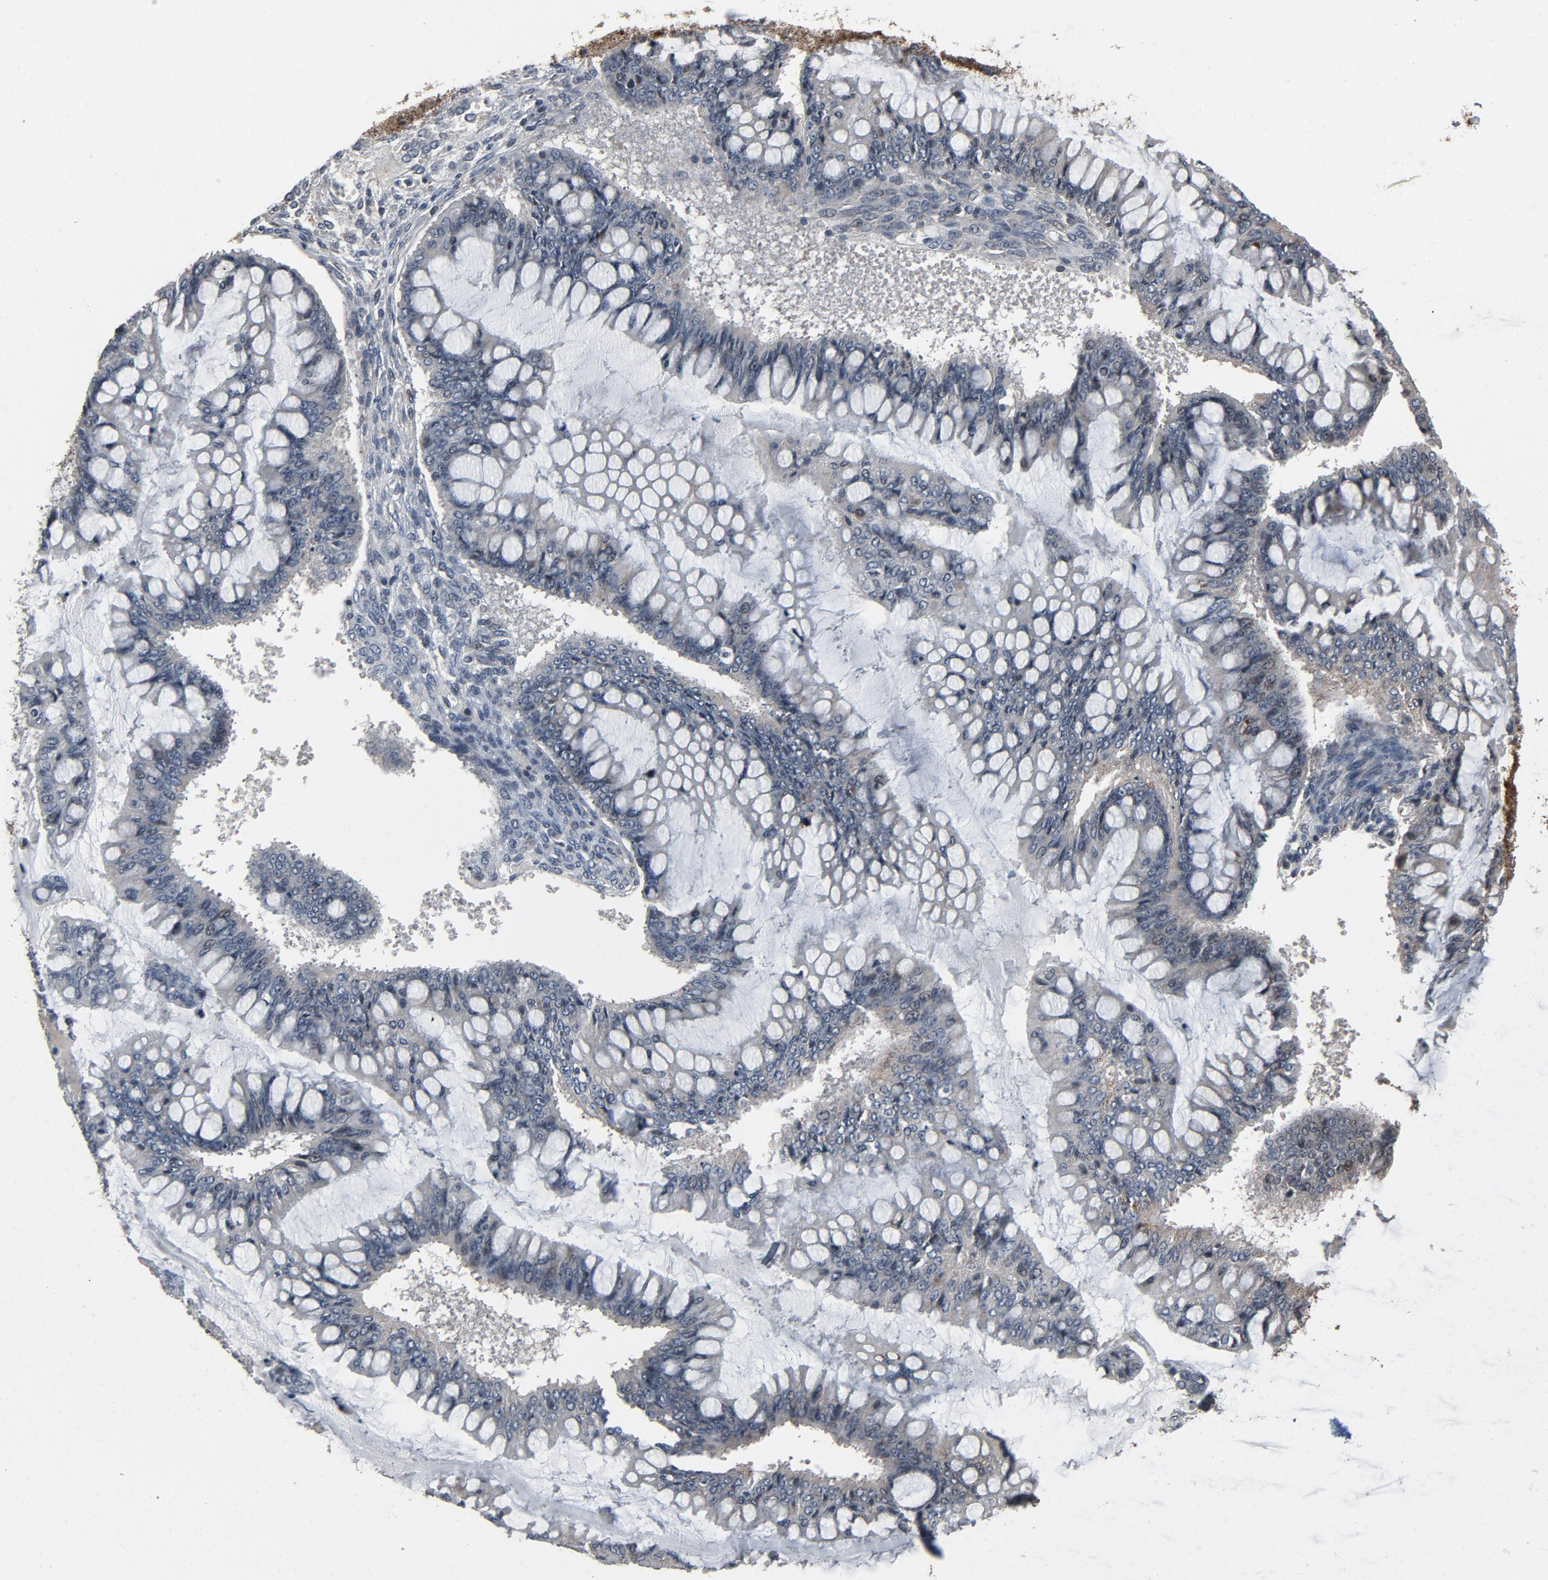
{"staining": {"intensity": "negative", "quantity": "none", "location": "none"}, "tissue": "ovarian cancer", "cell_type": "Tumor cells", "image_type": "cancer", "snomed": [{"axis": "morphology", "description": "Cystadenocarcinoma, mucinous, NOS"}, {"axis": "topography", "description": "Ovary"}], "caption": "Human ovarian mucinous cystadenocarcinoma stained for a protein using IHC displays no staining in tumor cells.", "gene": "PDZD4", "patient": {"sex": "female", "age": 73}}